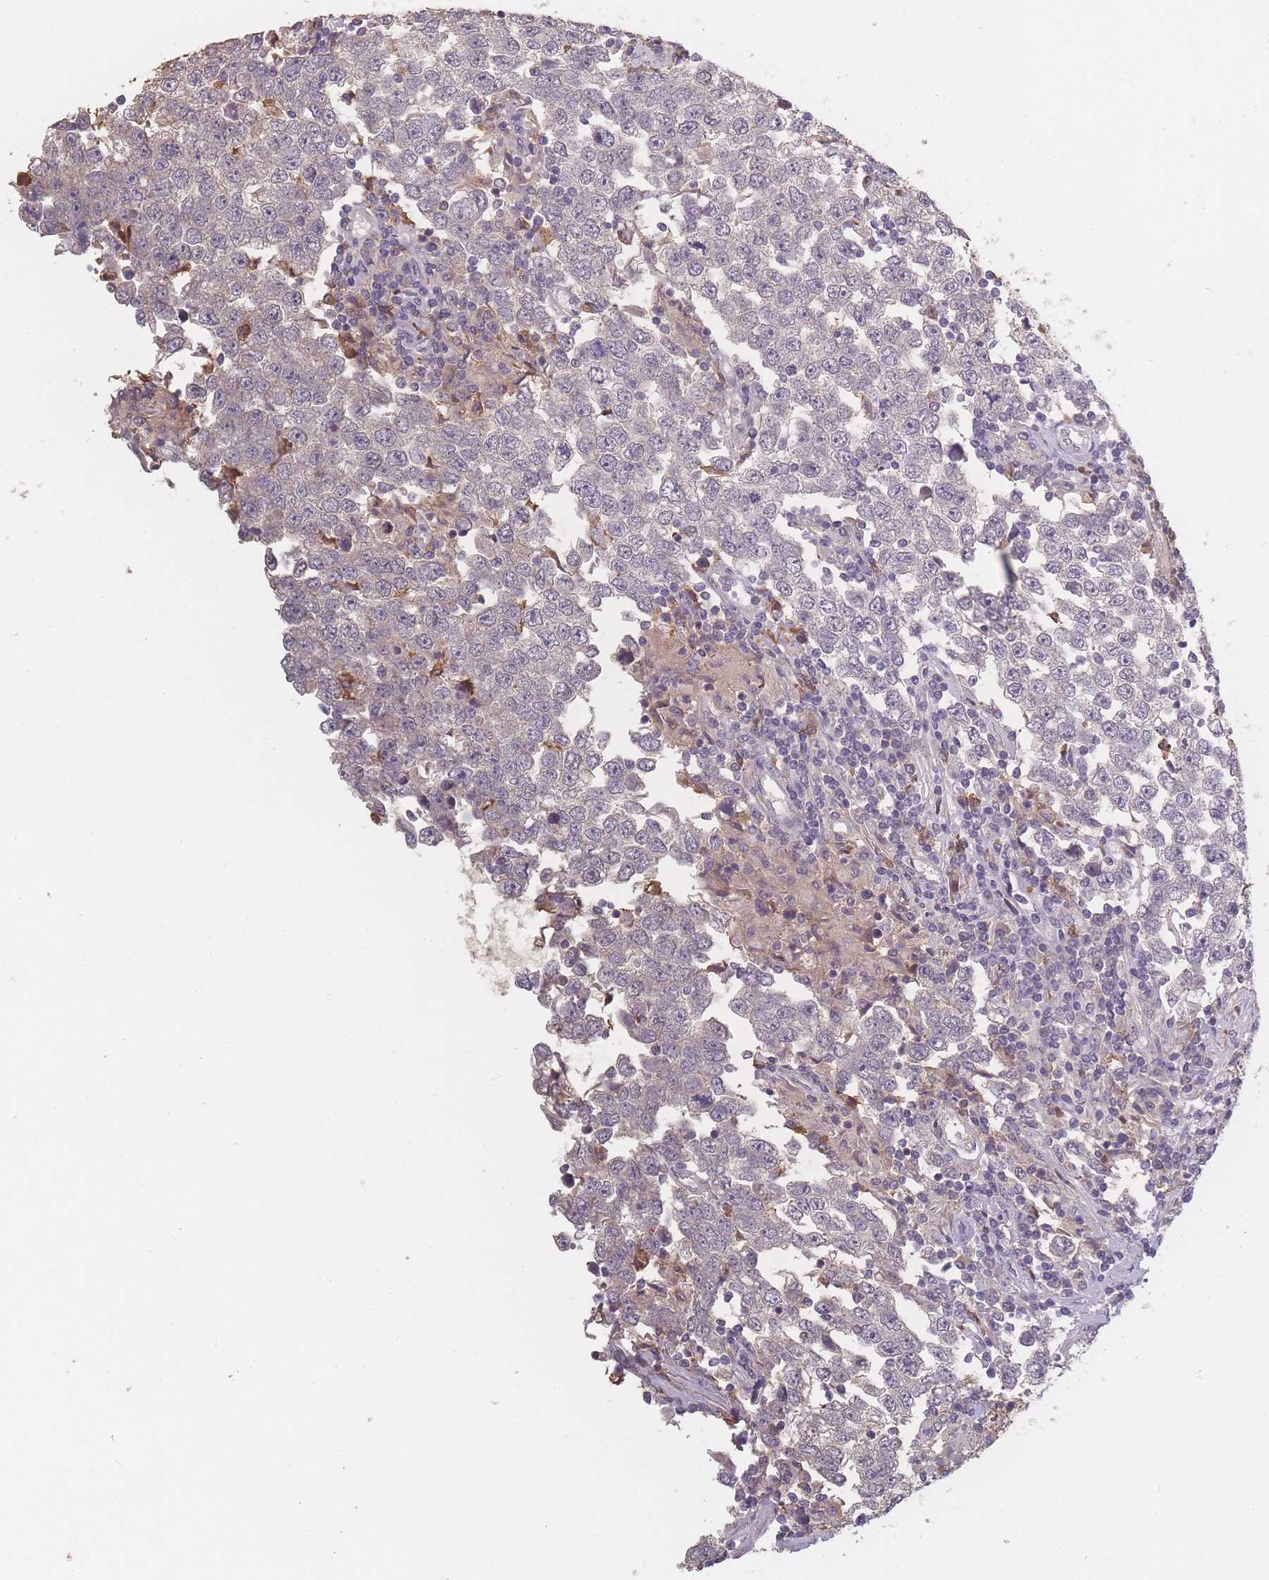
{"staining": {"intensity": "negative", "quantity": "none", "location": "none"}, "tissue": "testis cancer", "cell_type": "Tumor cells", "image_type": "cancer", "snomed": [{"axis": "morphology", "description": "Seminoma, NOS"}, {"axis": "morphology", "description": "Carcinoma, Embryonal, NOS"}, {"axis": "topography", "description": "Testis"}], "caption": "DAB (3,3'-diaminobenzidine) immunohistochemical staining of human seminoma (testis) exhibits no significant positivity in tumor cells.", "gene": "BST1", "patient": {"sex": "male", "age": 28}}